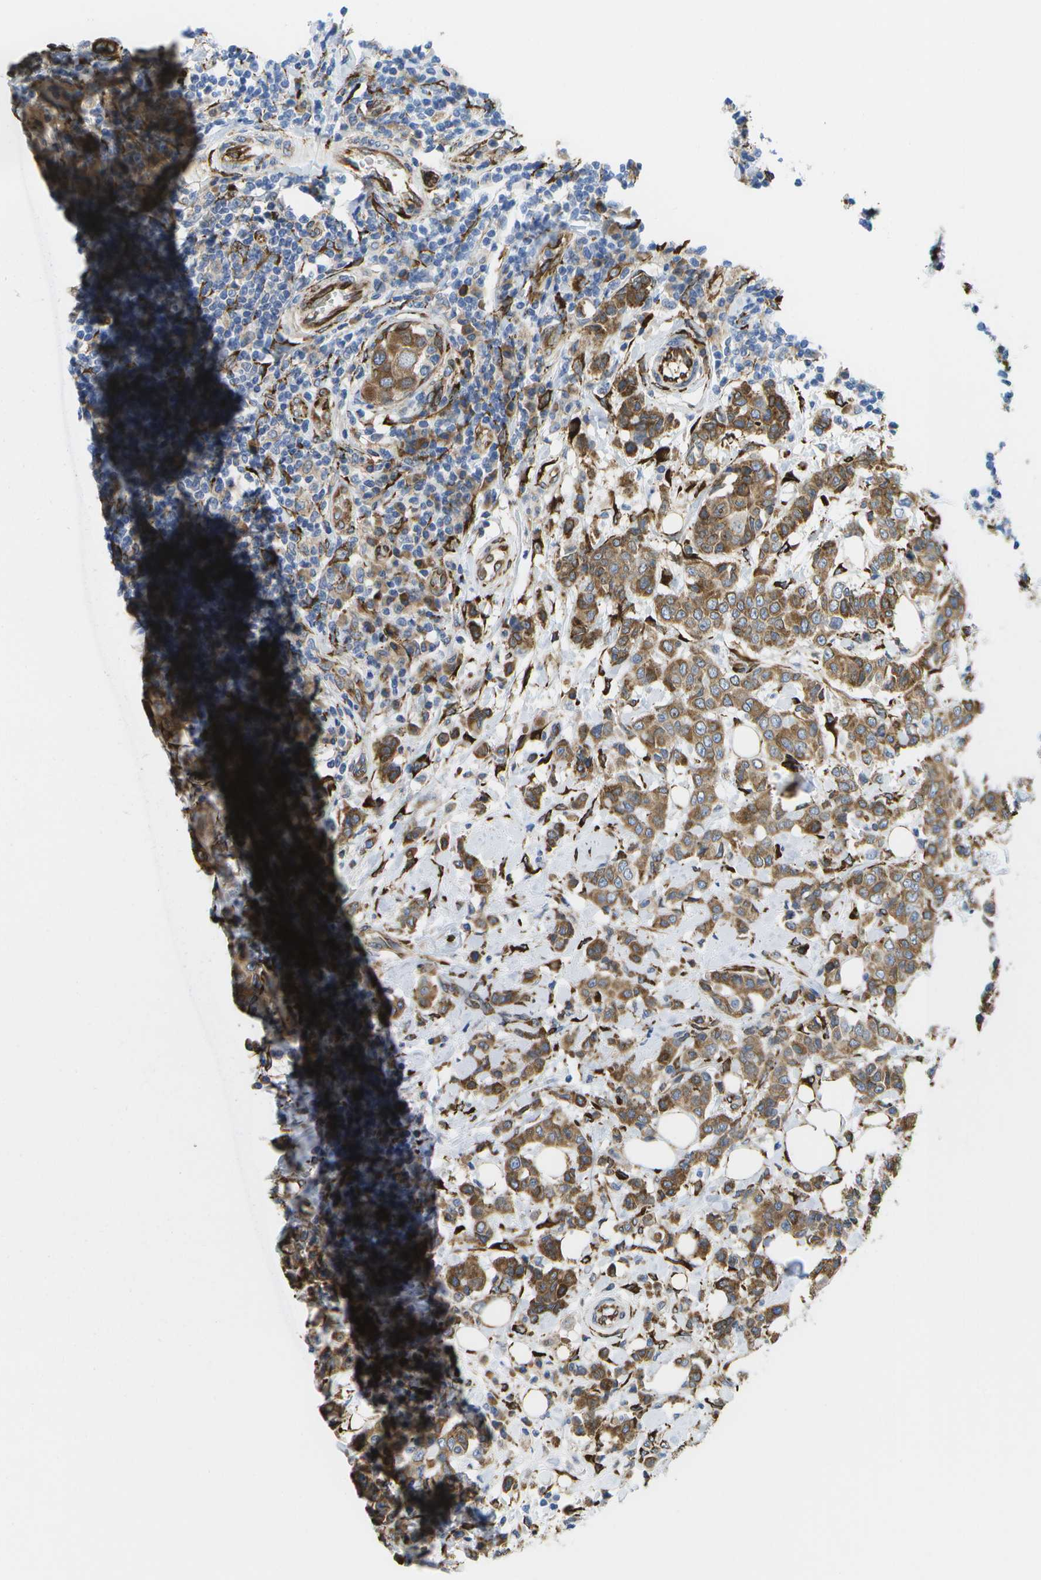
{"staining": {"intensity": "moderate", "quantity": ">75%", "location": "cytoplasmic/membranous"}, "tissue": "breast cancer", "cell_type": "Tumor cells", "image_type": "cancer", "snomed": [{"axis": "morphology", "description": "Duct carcinoma"}, {"axis": "topography", "description": "Breast"}], "caption": "This is an image of immunohistochemistry (IHC) staining of breast cancer (infiltrating ductal carcinoma), which shows moderate expression in the cytoplasmic/membranous of tumor cells.", "gene": "ZDHHC17", "patient": {"sex": "female", "age": 27}}